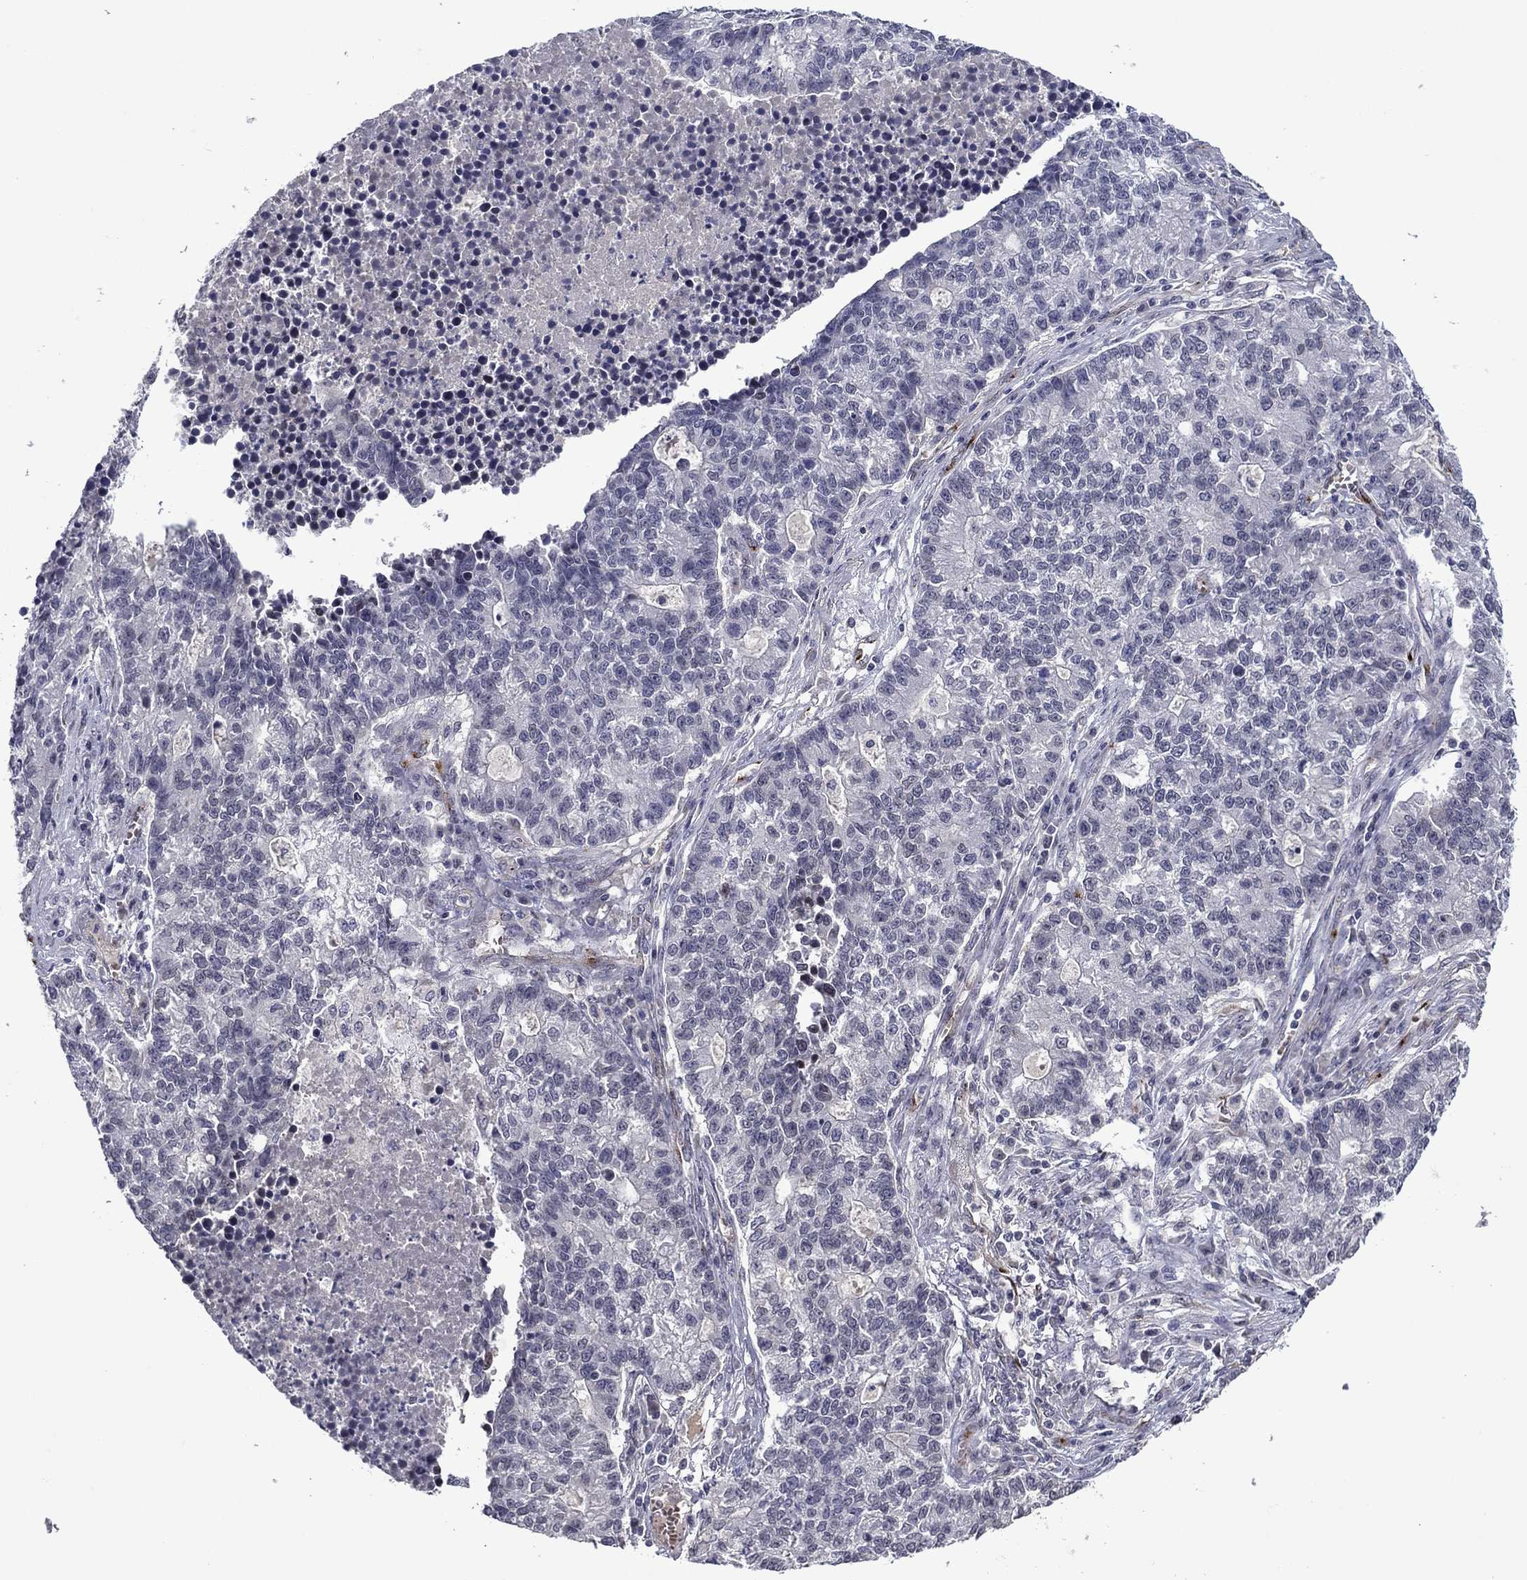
{"staining": {"intensity": "negative", "quantity": "none", "location": "none"}, "tissue": "lung cancer", "cell_type": "Tumor cells", "image_type": "cancer", "snomed": [{"axis": "morphology", "description": "Adenocarcinoma, NOS"}, {"axis": "topography", "description": "Lung"}], "caption": "This is an IHC micrograph of adenocarcinoma (lung). There is no staining in tumor cells.", "gene": "SLITRK1", "patient": {"sex": "male", "age": 57}}